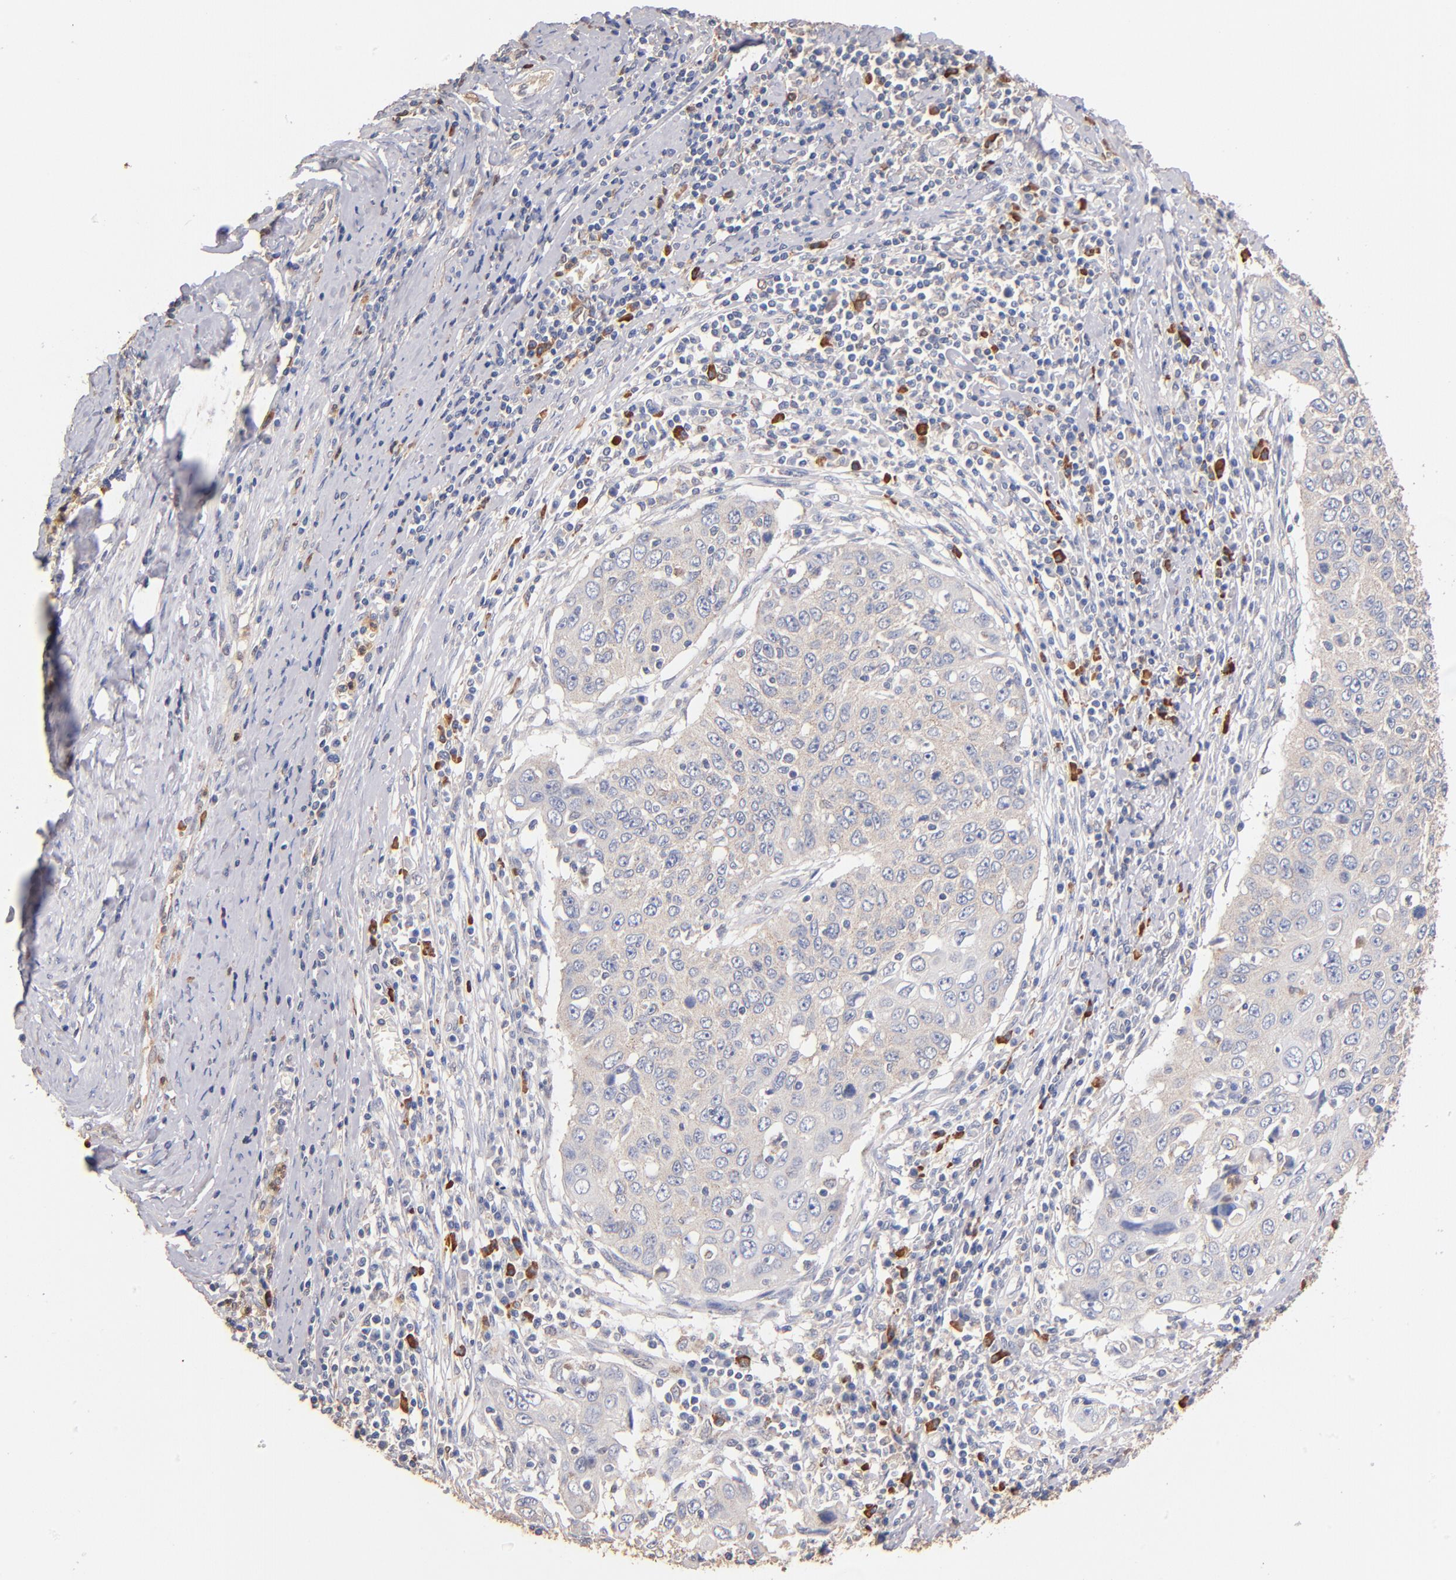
{"staining": {"intensity": "negative", "quantity": "none", "location": "none"}, "tissue": "cervical cancer", "cell_type": "Tumor cells", "image_type": "cancer", "snomed": [{"axis": "morphology", "description": "Squamous cell carcinoma, NOS"}, {"axis": "topography", "description": "Cervix"}], "caption": "An image of human squamous cell carcinoma (cervical) is negative for staining in tumor cells. (Immunohistochemistry (ihc), brightfield microscopy, high magnification).", "gene": "RO60", "patient": {"sex": "female", "age": 53}}